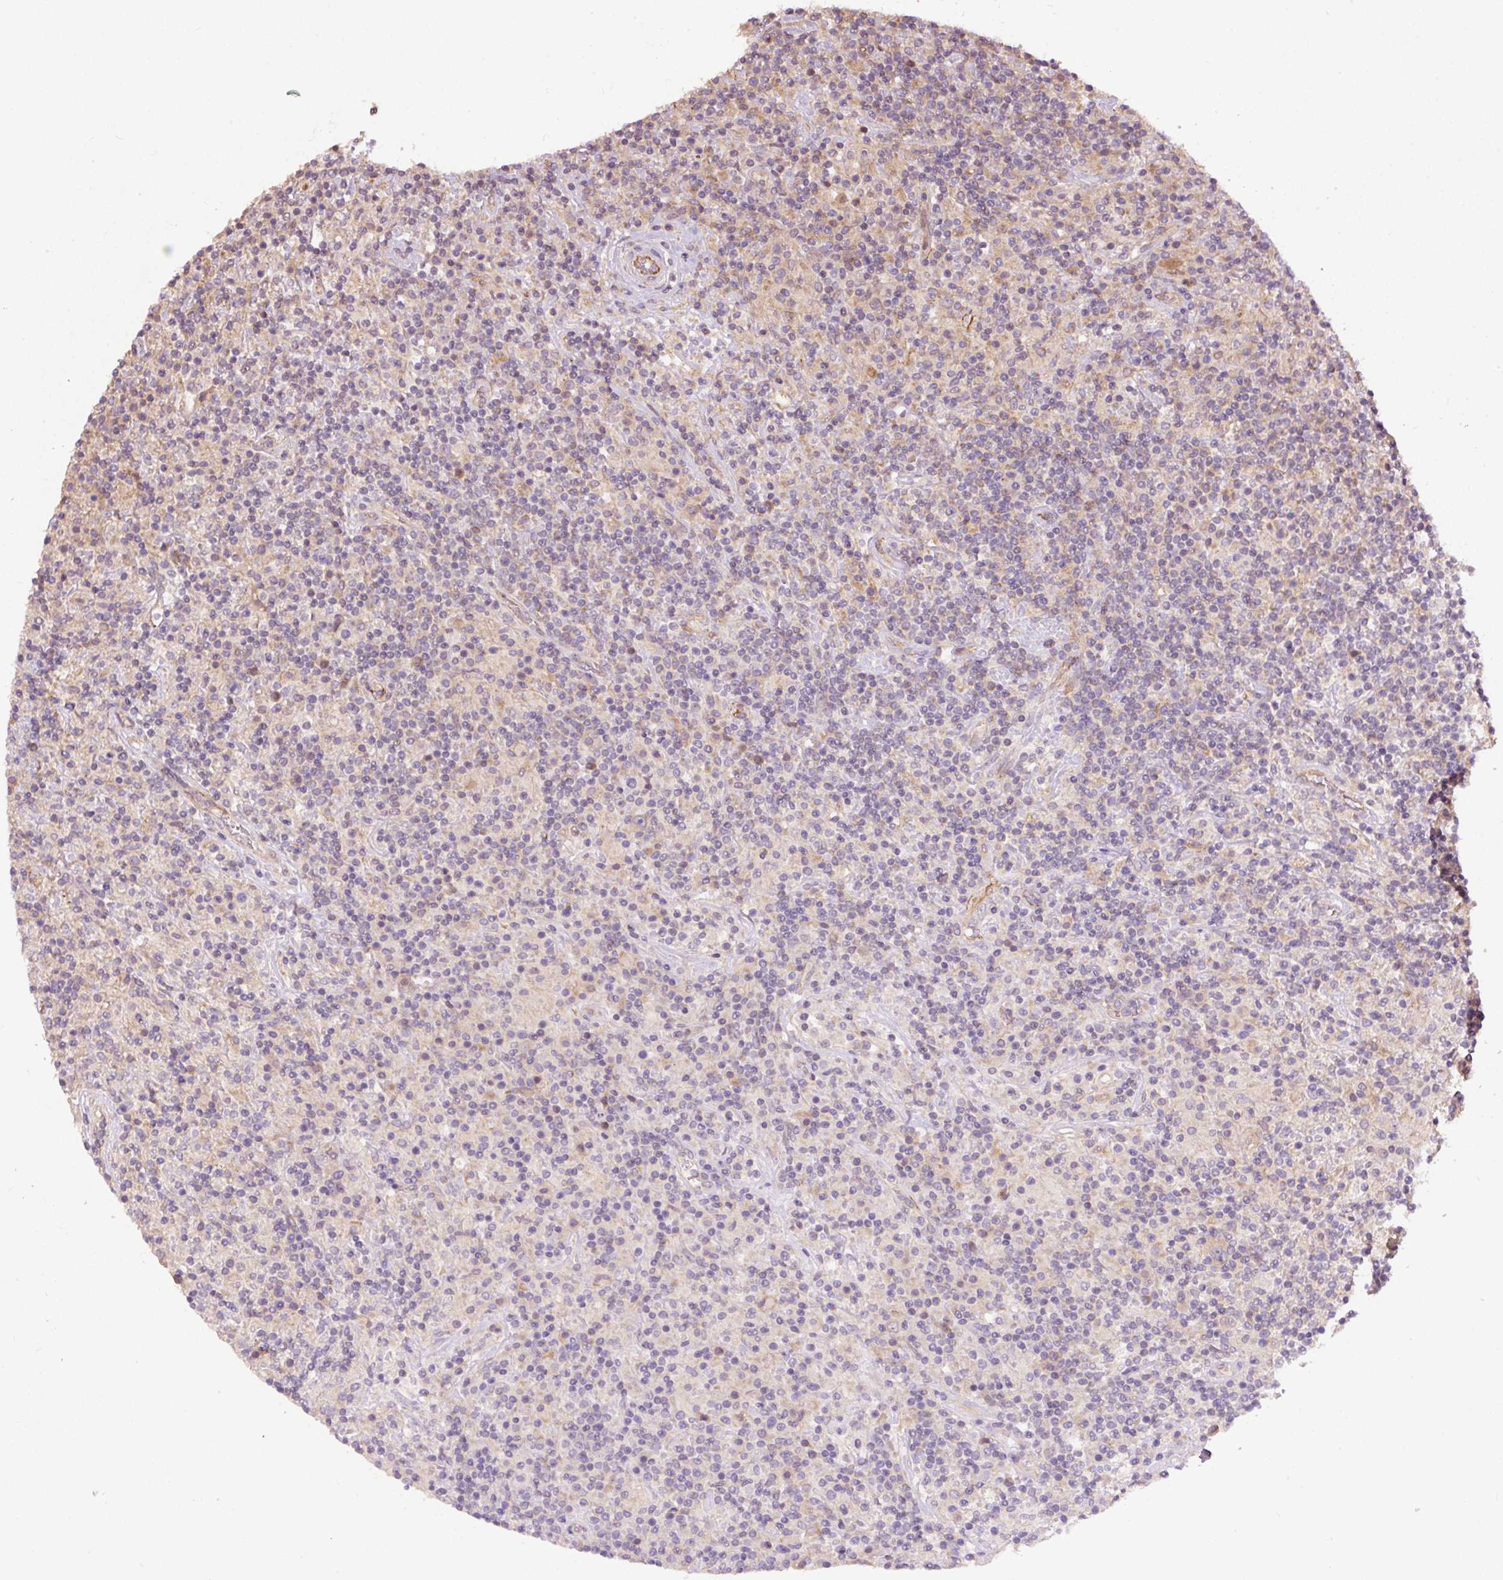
{"staining": {"intensity": "negative", "quantity": "none", "location": "none"}, "tissue": "lymphoma", "cell_type": "Tumor cells", "image_type": "cancer", "snomed": [{"axis": "morphology", "description": "Hodgkin's disease, NOS"}, {"axis": "topography", "description": "Lymph node"}], "caption": "Immunohistochemistry (IHC) micrograph of Hodgkin's disease stained for a protein (brown), which demonstrates no staining in tumor cells.", "gene": "PCK2", "patient": {"sex": "male", "age": 70}}